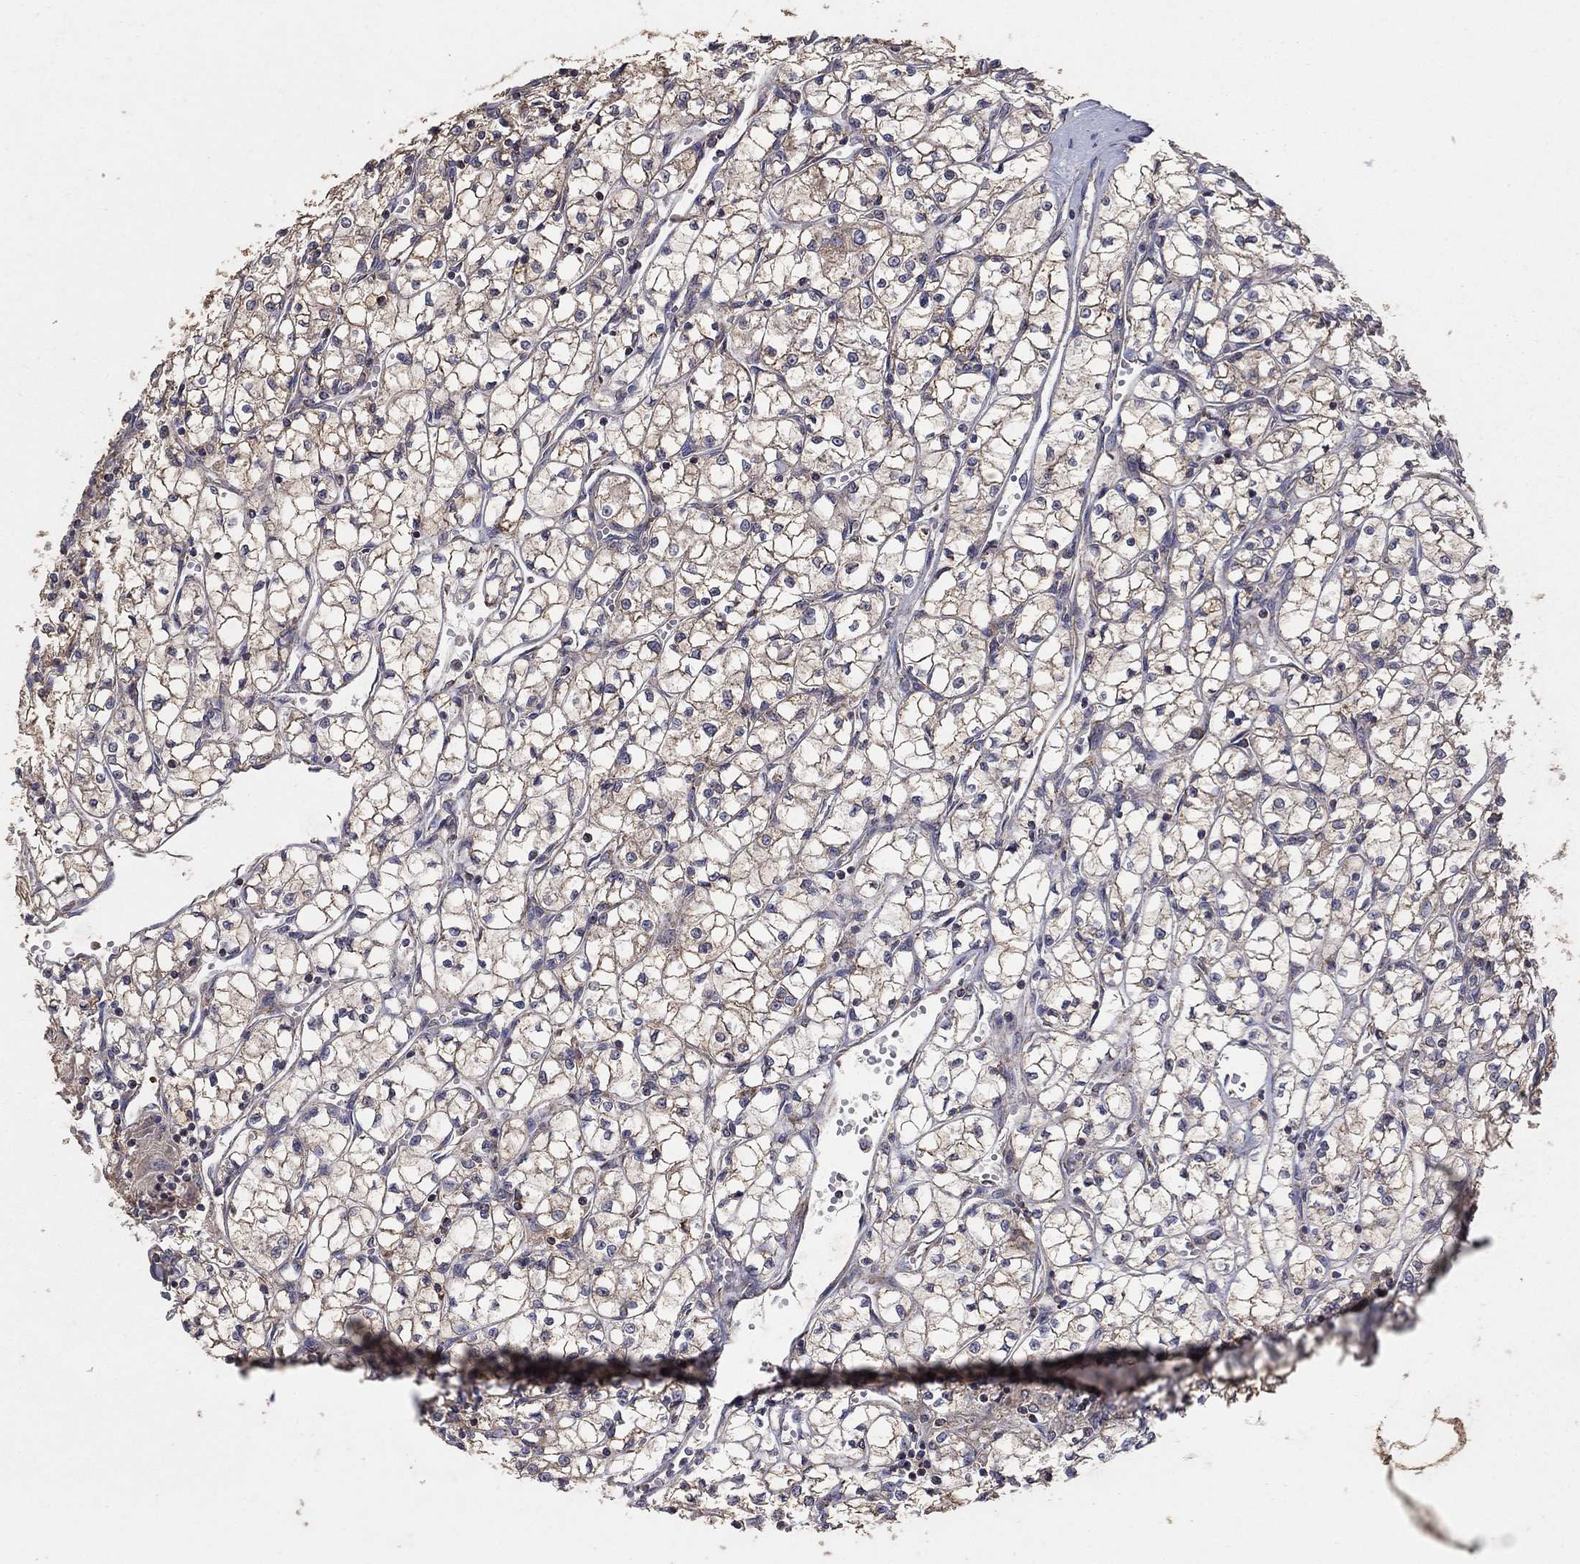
{"staining": {"intensity": "weak", "quantity": ">75%", "location": "cytoplasmic/membranous"}, "tissue": "renal cancer", "cell_type": "Tumor cells", "image_type": "cancer", "snomed": [{"axis": "morphology", "description": "Adenocarcinoma, NOS"}, {"axis": "topography", "description": "Kidney"}], "caption": "High-magnification brightfield microscopy of renal cancer (adenocarcinoma) stained with DAB (3,3'-diaminobenzidine) (brown) and counterstained with hematoxylin (blue). tumor cells exhibit weak cytoplasmic/membranous expression is seen in approximately>75% of cells.", "gene": "GPSM1", "patient": {"sex": "female", "age": 64}}